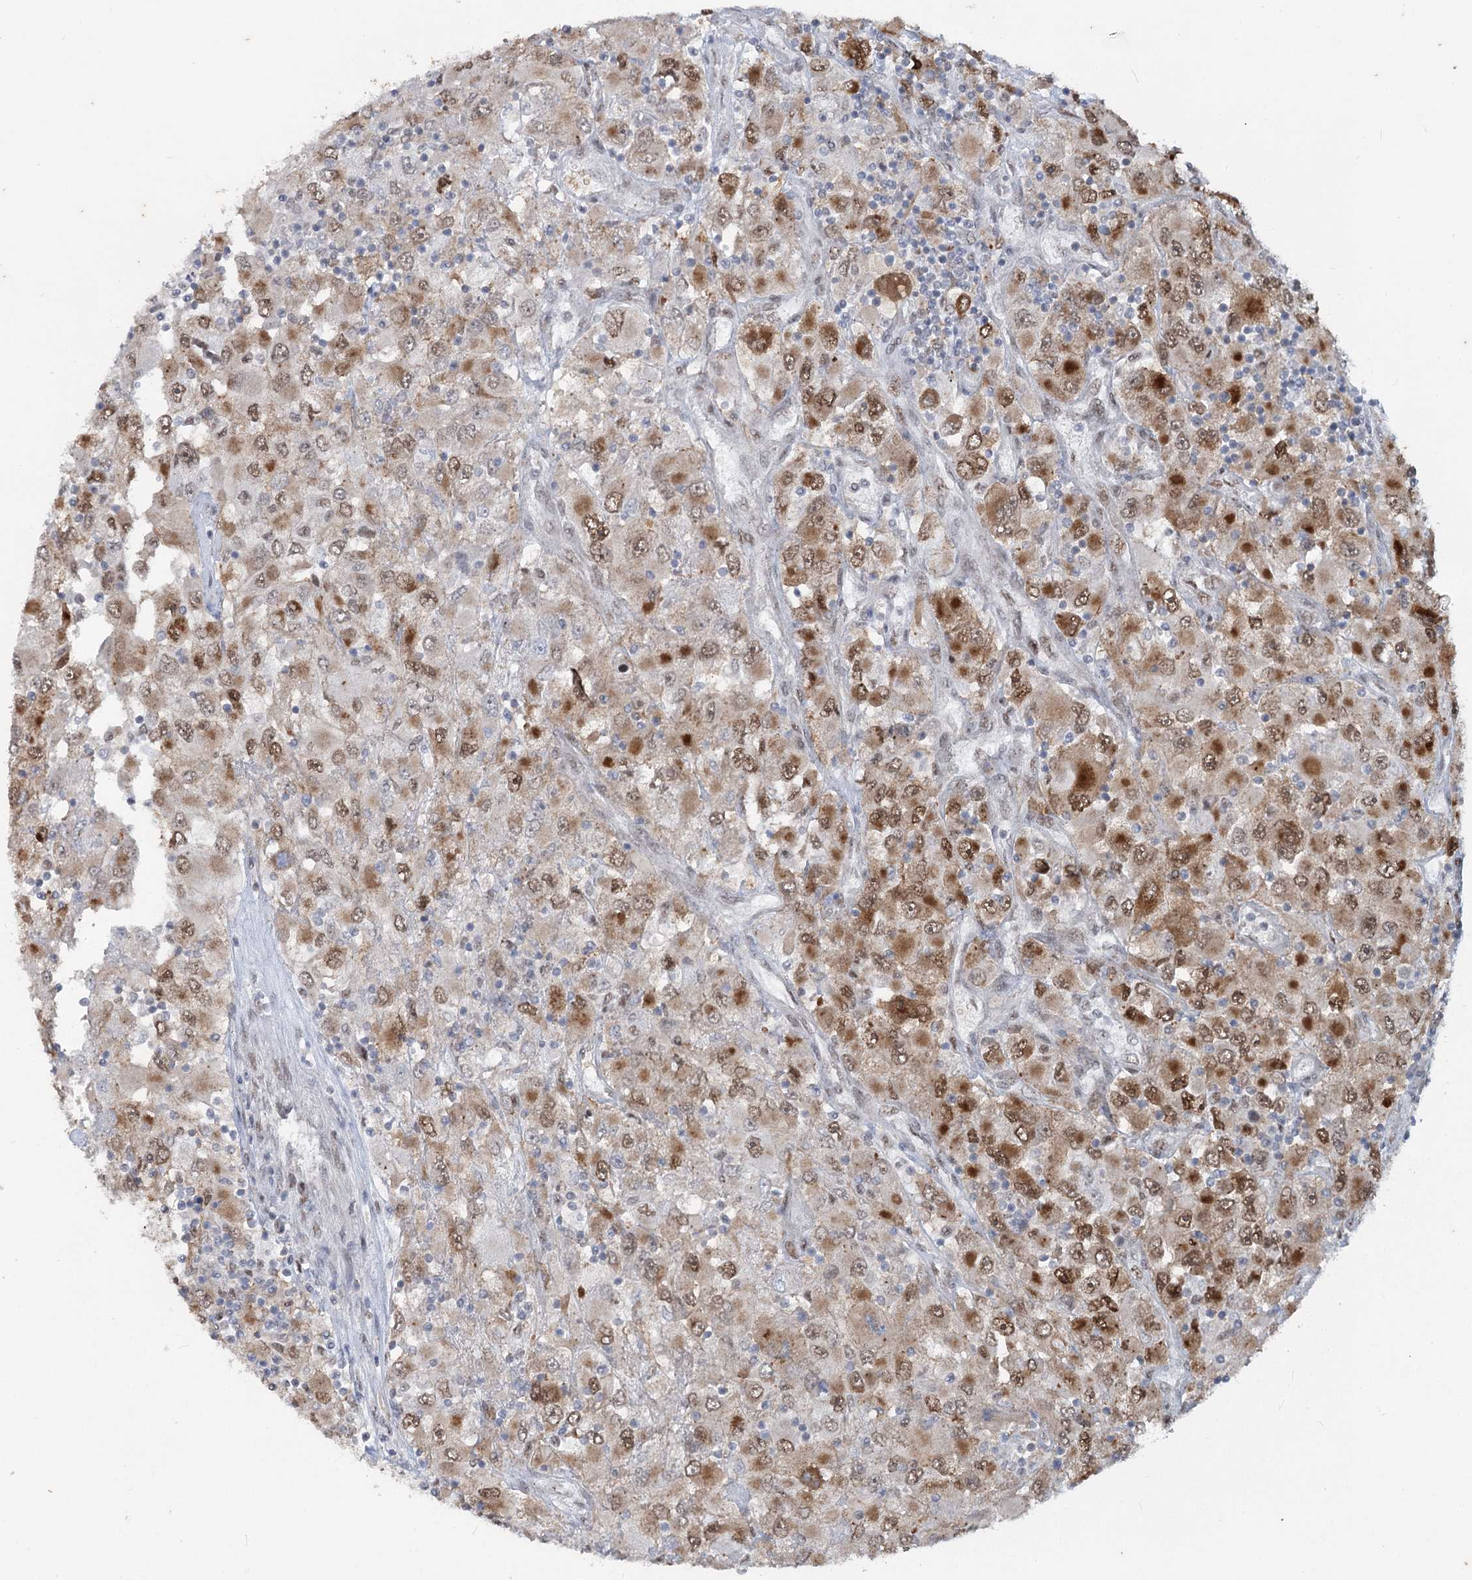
{"staining": {"intensity": "moderate", "quantity": ">75%", "location": "cytoplasmic/membranous,nuclear"}, "tissue": "renal cancer", "cell_type": "Tumor cells", "image_type": "cancer", "snomed": [{"axis": "morphology", "description": "Adenocarcinoma, NOS"}, {"axis": "topography", "description": "Kidney"}], "caption": "High-power microscopy captured an immunohistochemistry micrograph of renal cancer, revealing moderate cytoplasmic/membranous and nuclear positivity in approximately >75% of tumor cells.", "gene": "MTG1", "patient": {"sex": "female", "age": 52}}